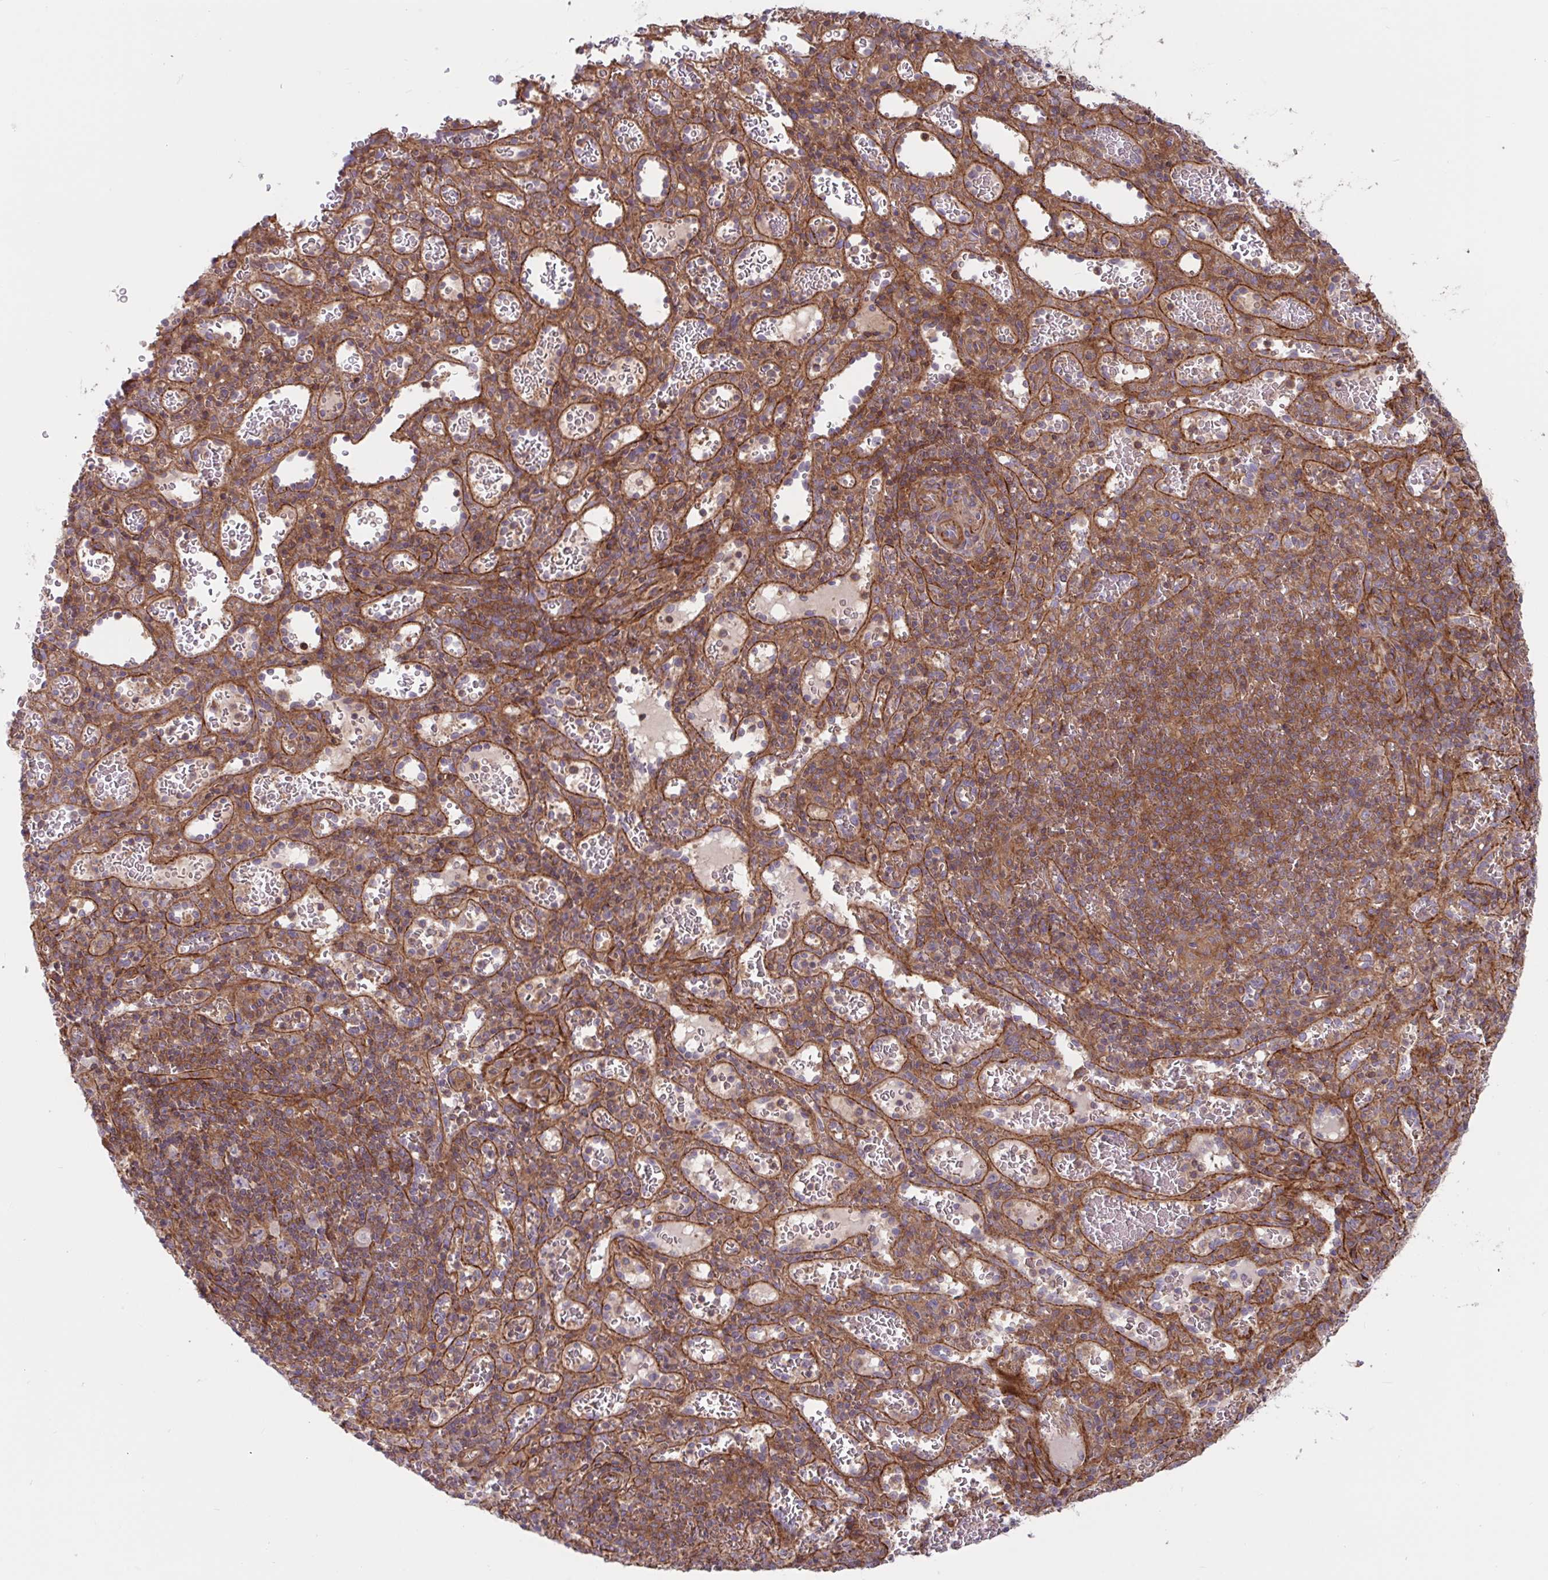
{"staining": {"intensity": "moderate", "quantity": "25%-75%", "location": "cytoplasmic/membranous"}, "tissue": "spleen", "cell_type": "Cells in red pulp", "image_type": "normal", "snomed": [{"axis": "morphology", "description": "Normal tissue, NOS"}, {"axis": "topography", "description": "Spleen"}], "caption": "A brown stain labels moderate cytoplasmic/membranous staining of a protein in cells in red pulp of benign spleen. (DAB (3,3'-diaminobenzidine) IHC, brown staining for protein, blue staining for nuclei).", "gene": "TANK", "patient": {"sex": "male", "age": 57}}